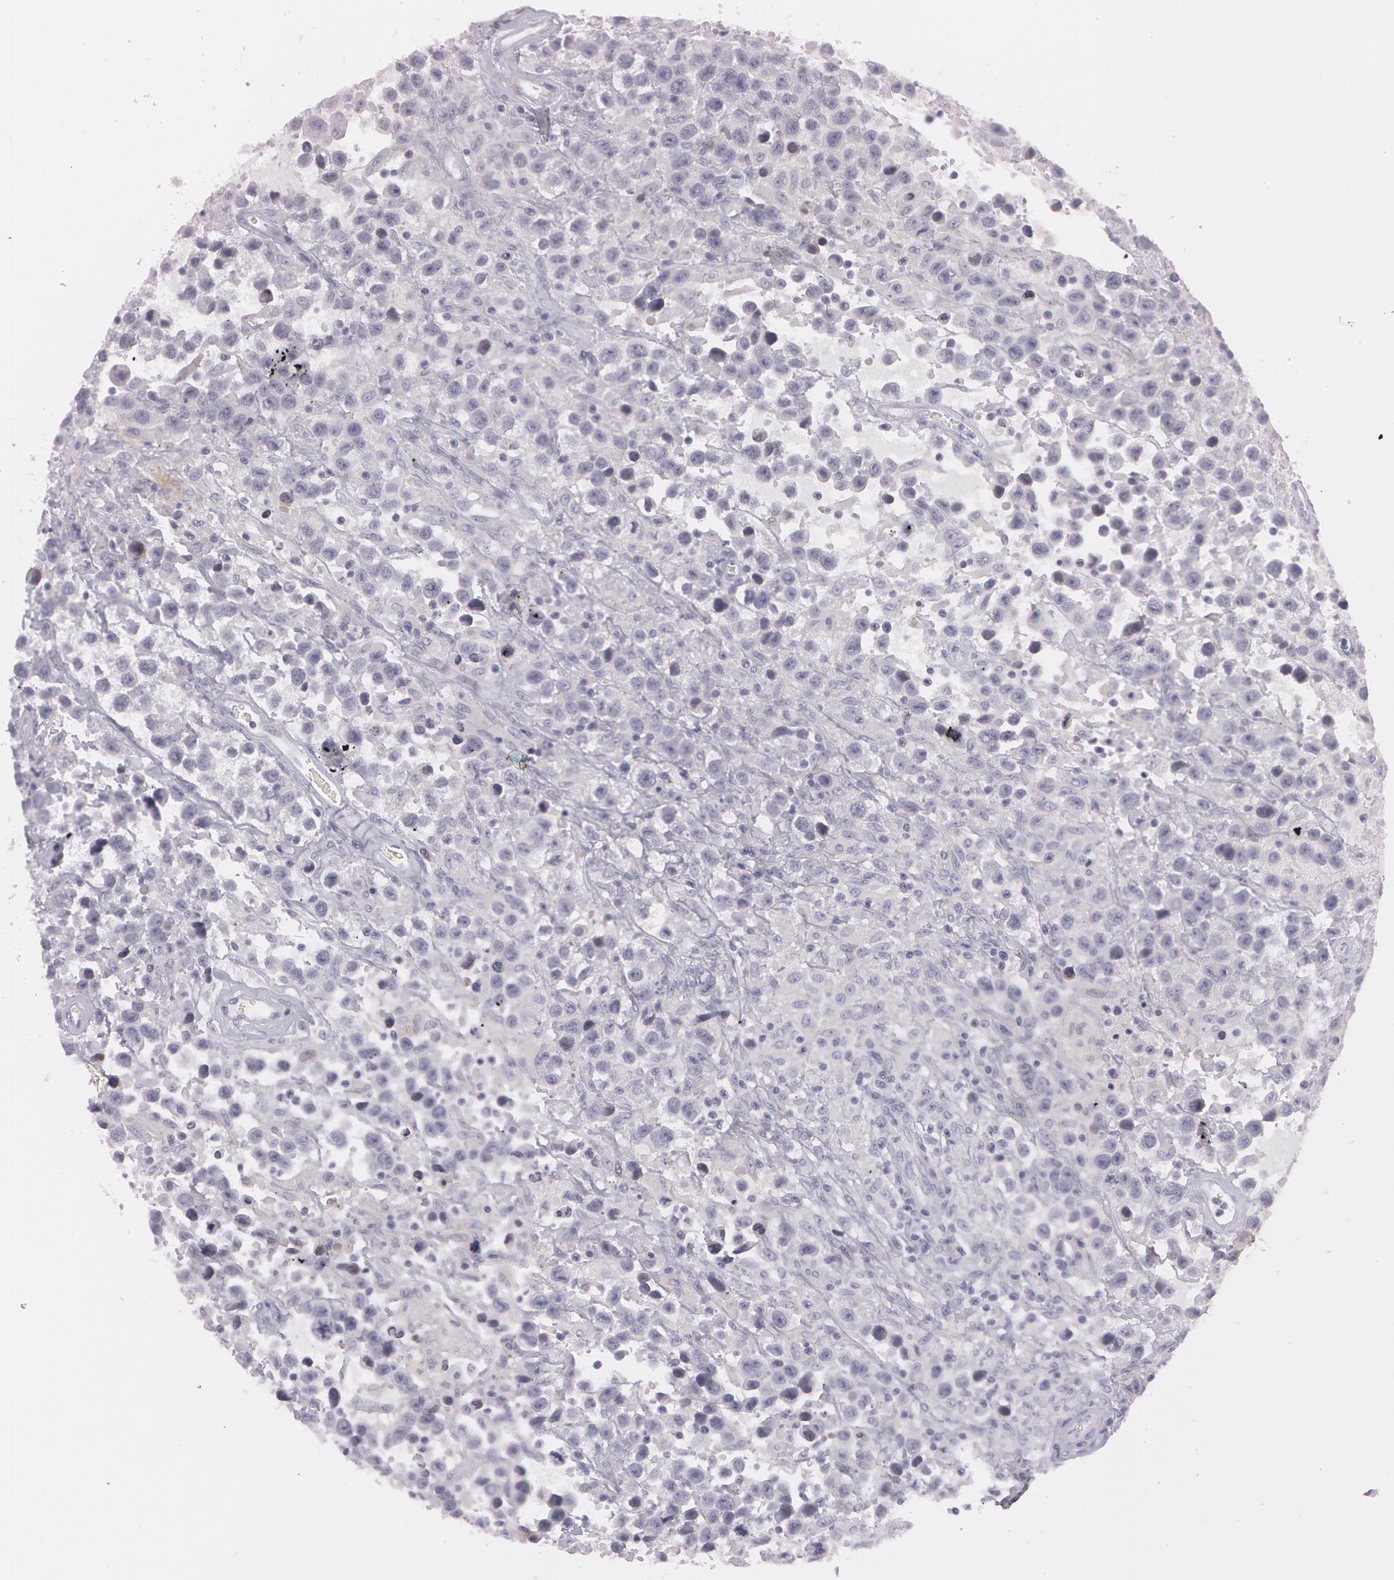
{"staining": {"intensity": "negative", "quantity": "none", "location": "none"}, "tissue": "testis cancer", "cell_type": "Tumor cells", "image_type": "cancer", "snomed": [{"axis": "morphology", "description": "Seminoma, NOS"}, {"axis": "topography", "description": "Testis"}], "caption": "IHC histopathology image of seminoma (testis) stained for a protein (brown), which displays no positivity in tumor cells.", "gene": "IL1RN", "patient": {"sex": "male", "age": 43}}